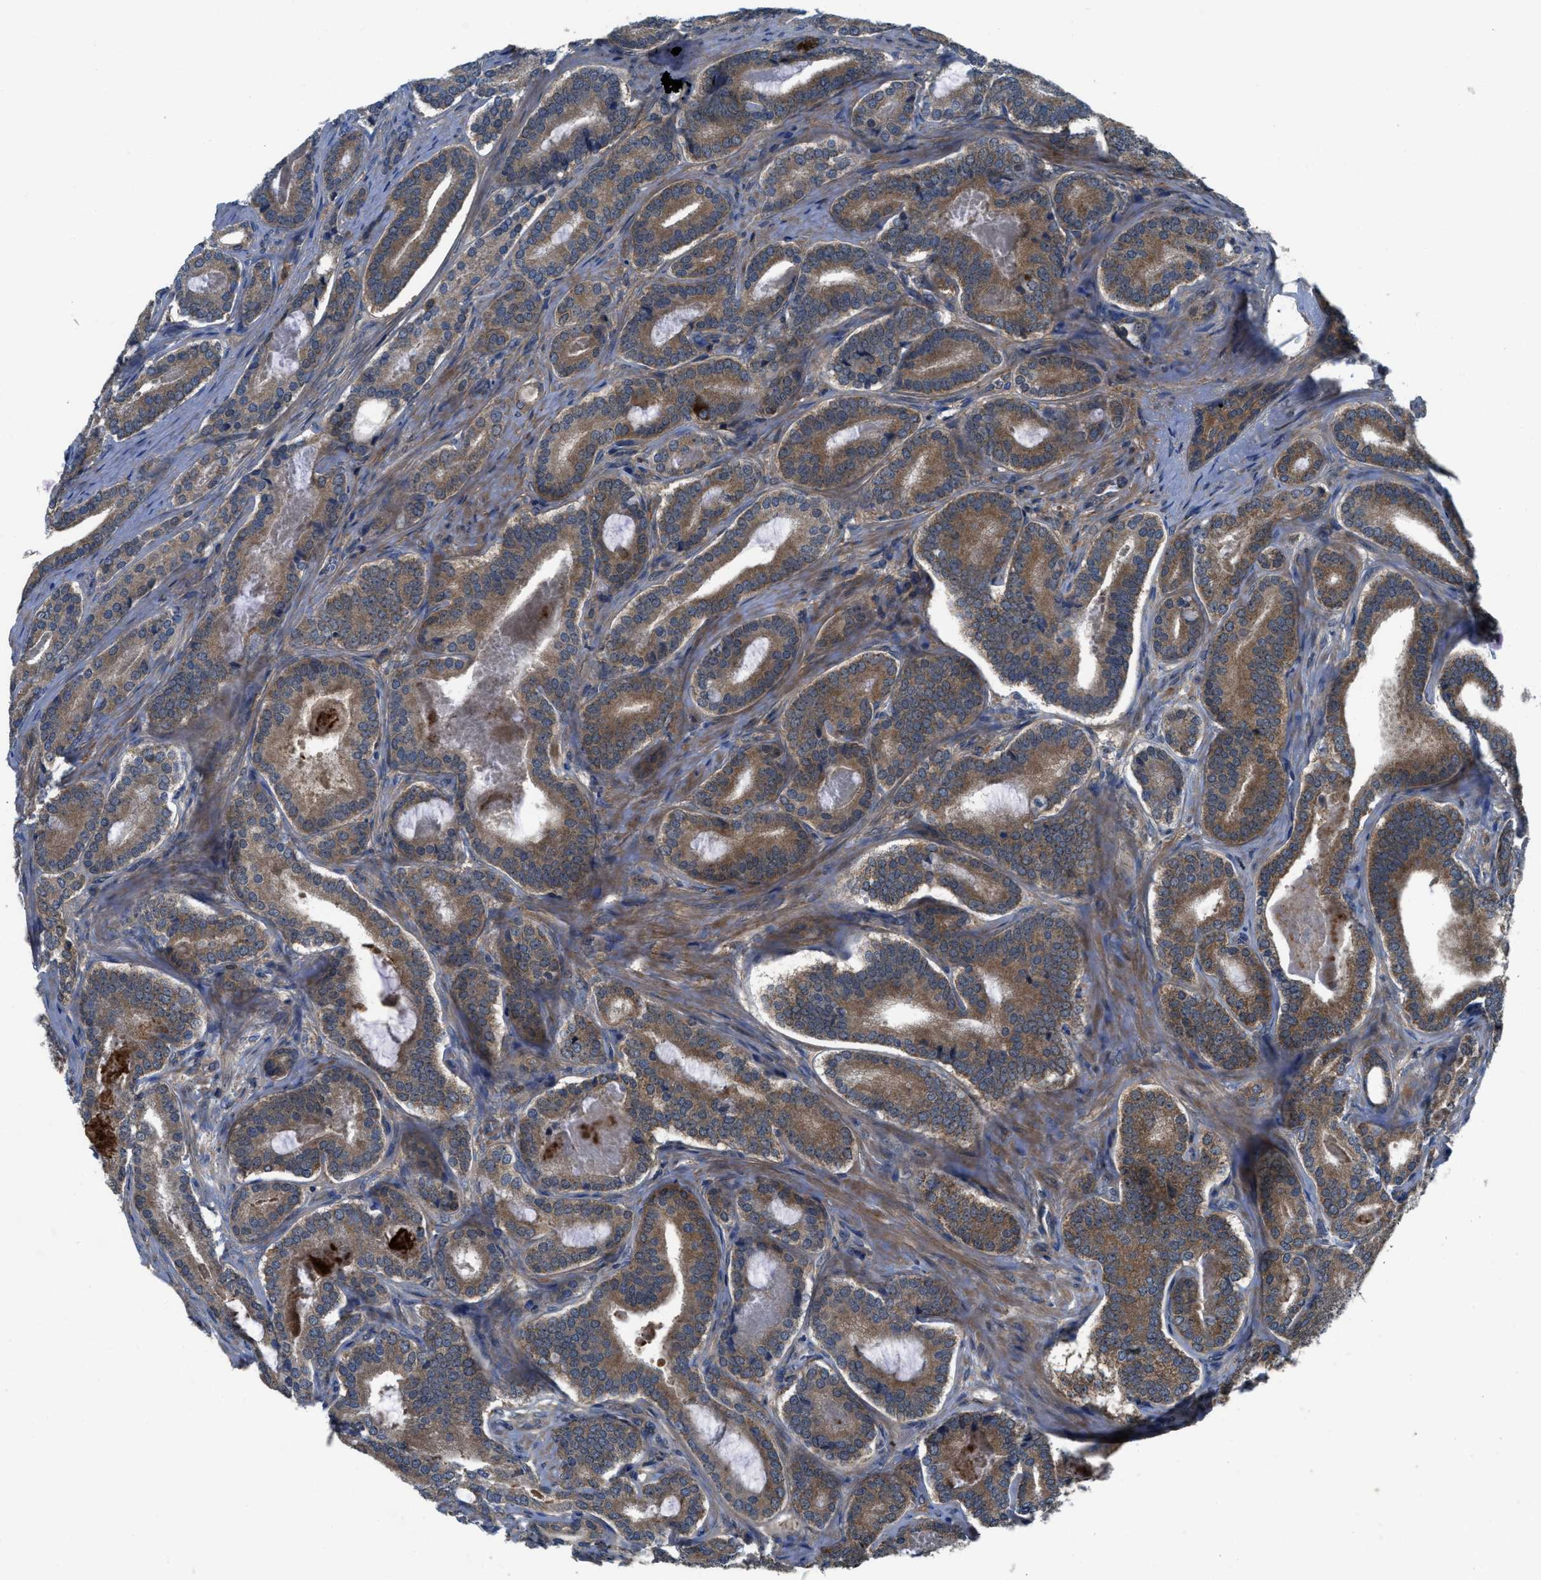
{"staining": {"intensity": "moderate", "quantity": ">75%", "location": "cytoplasmic/membranous"}, "tissue": "prostate cancer", "cell_type": "Tumor cells", "image_type": "cancer", "snomed": [{"axis": "morphology", "description": "Adenocarcinoma, High grade"}, {"axis": "topography", "description": "Prostate"}], "caption": "Immunohistochemistry (IHC) image of human prostate adenocarcinoma (high-grade) stained for a protein (brown), which exhibits medium levels of moderate cytoplasmic/membranous staining in about >75% of tumor cells.", "gene": "USP25", "patient": {"sex": "male", "age": 60}}